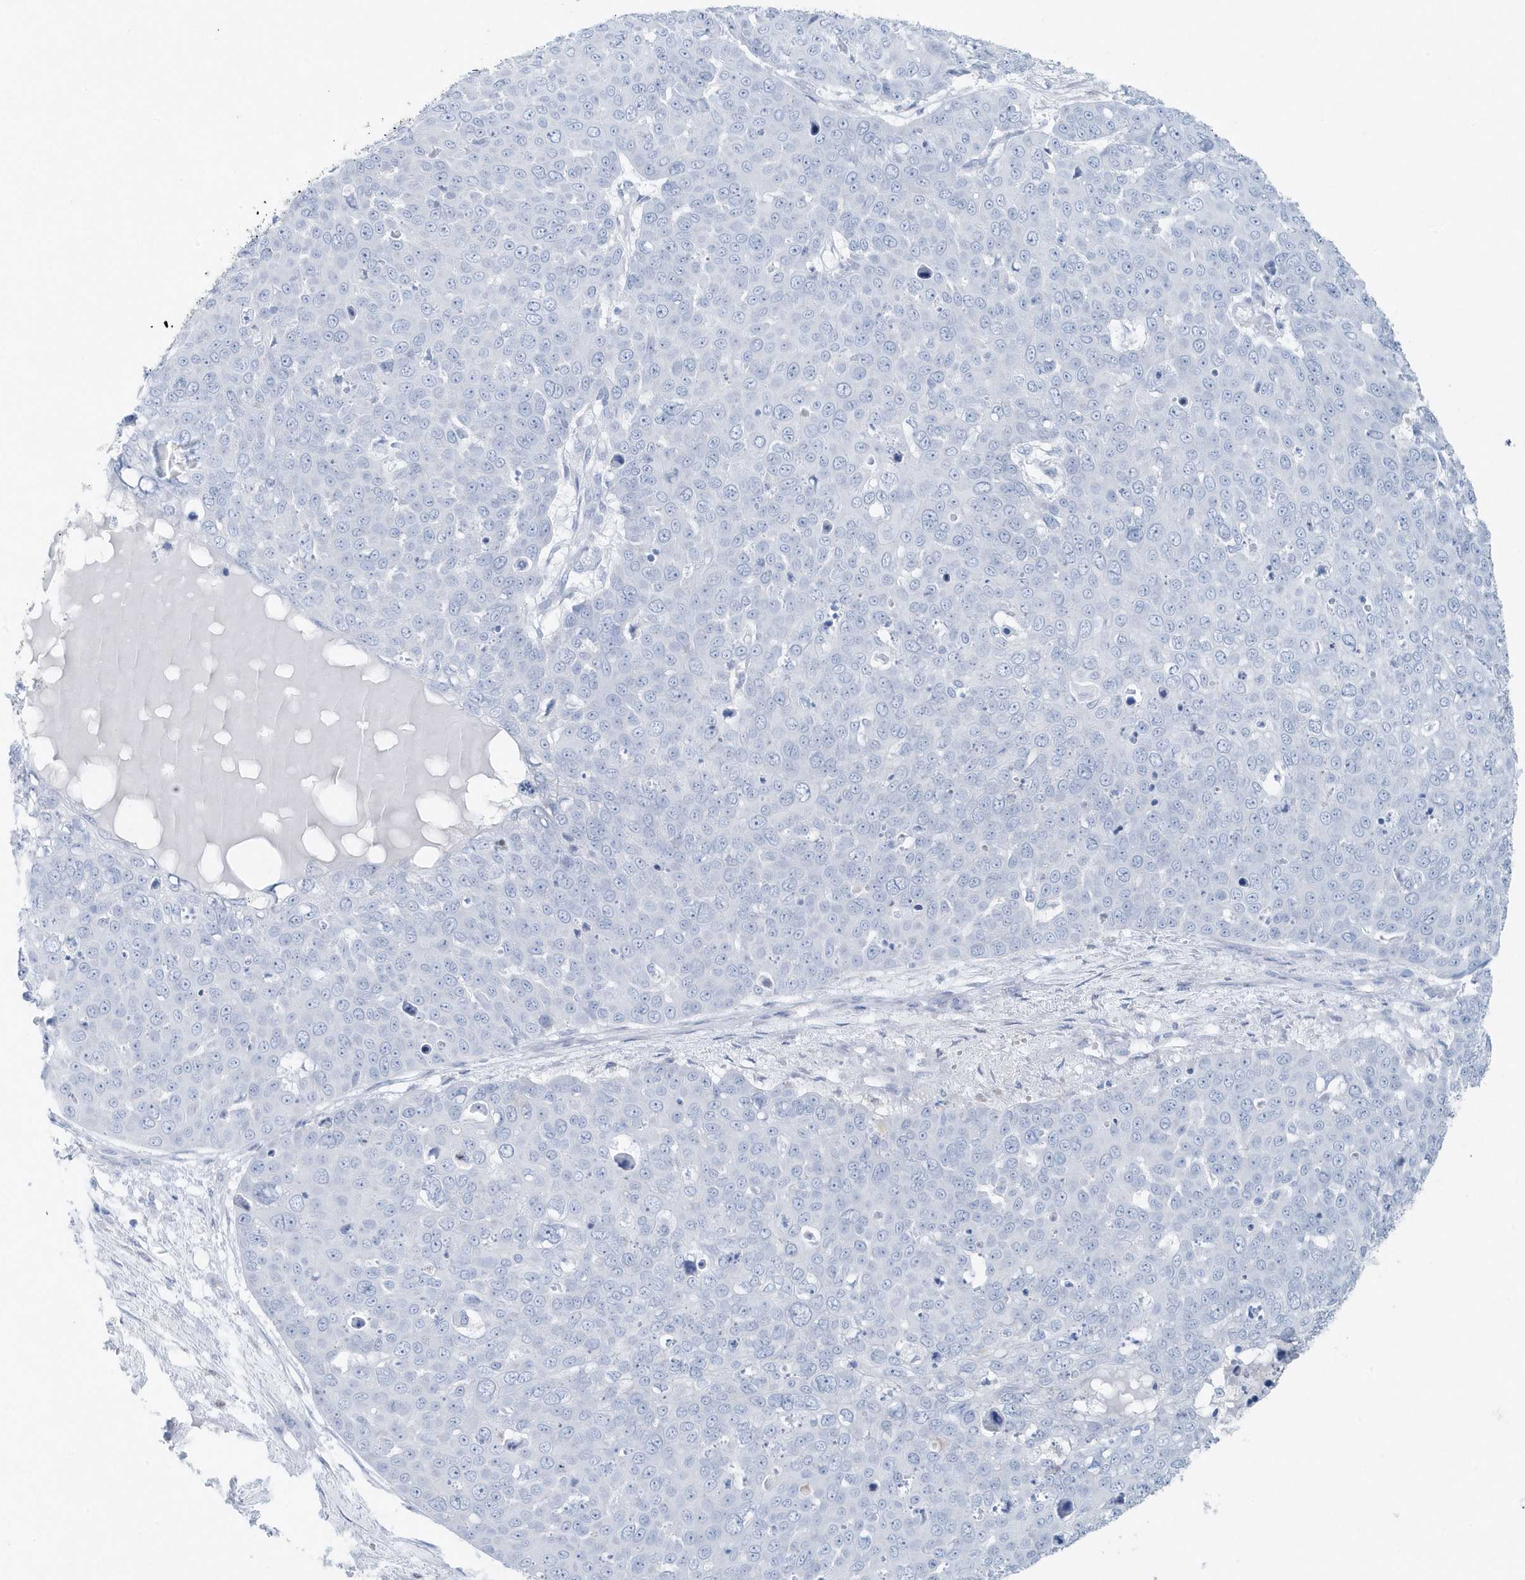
{"staining": {"intensity": "negative", "quantity": "none", "location": "none"}, "tissue": "skin cancer", "cell_type": "Tumor cells", "image_type": "cancer", "snomed": [{"axis": "morphology", "description": "Squamous cell carcinoma, NOS"}, {"axis": "topography", "description": "Skin"}], "caption": "This is an IHC photomicrograph of human skin cancer. There is no staining in tumor cells.", "gene": "FAM98A", "patient": {"sex": "male", "age": 71}}